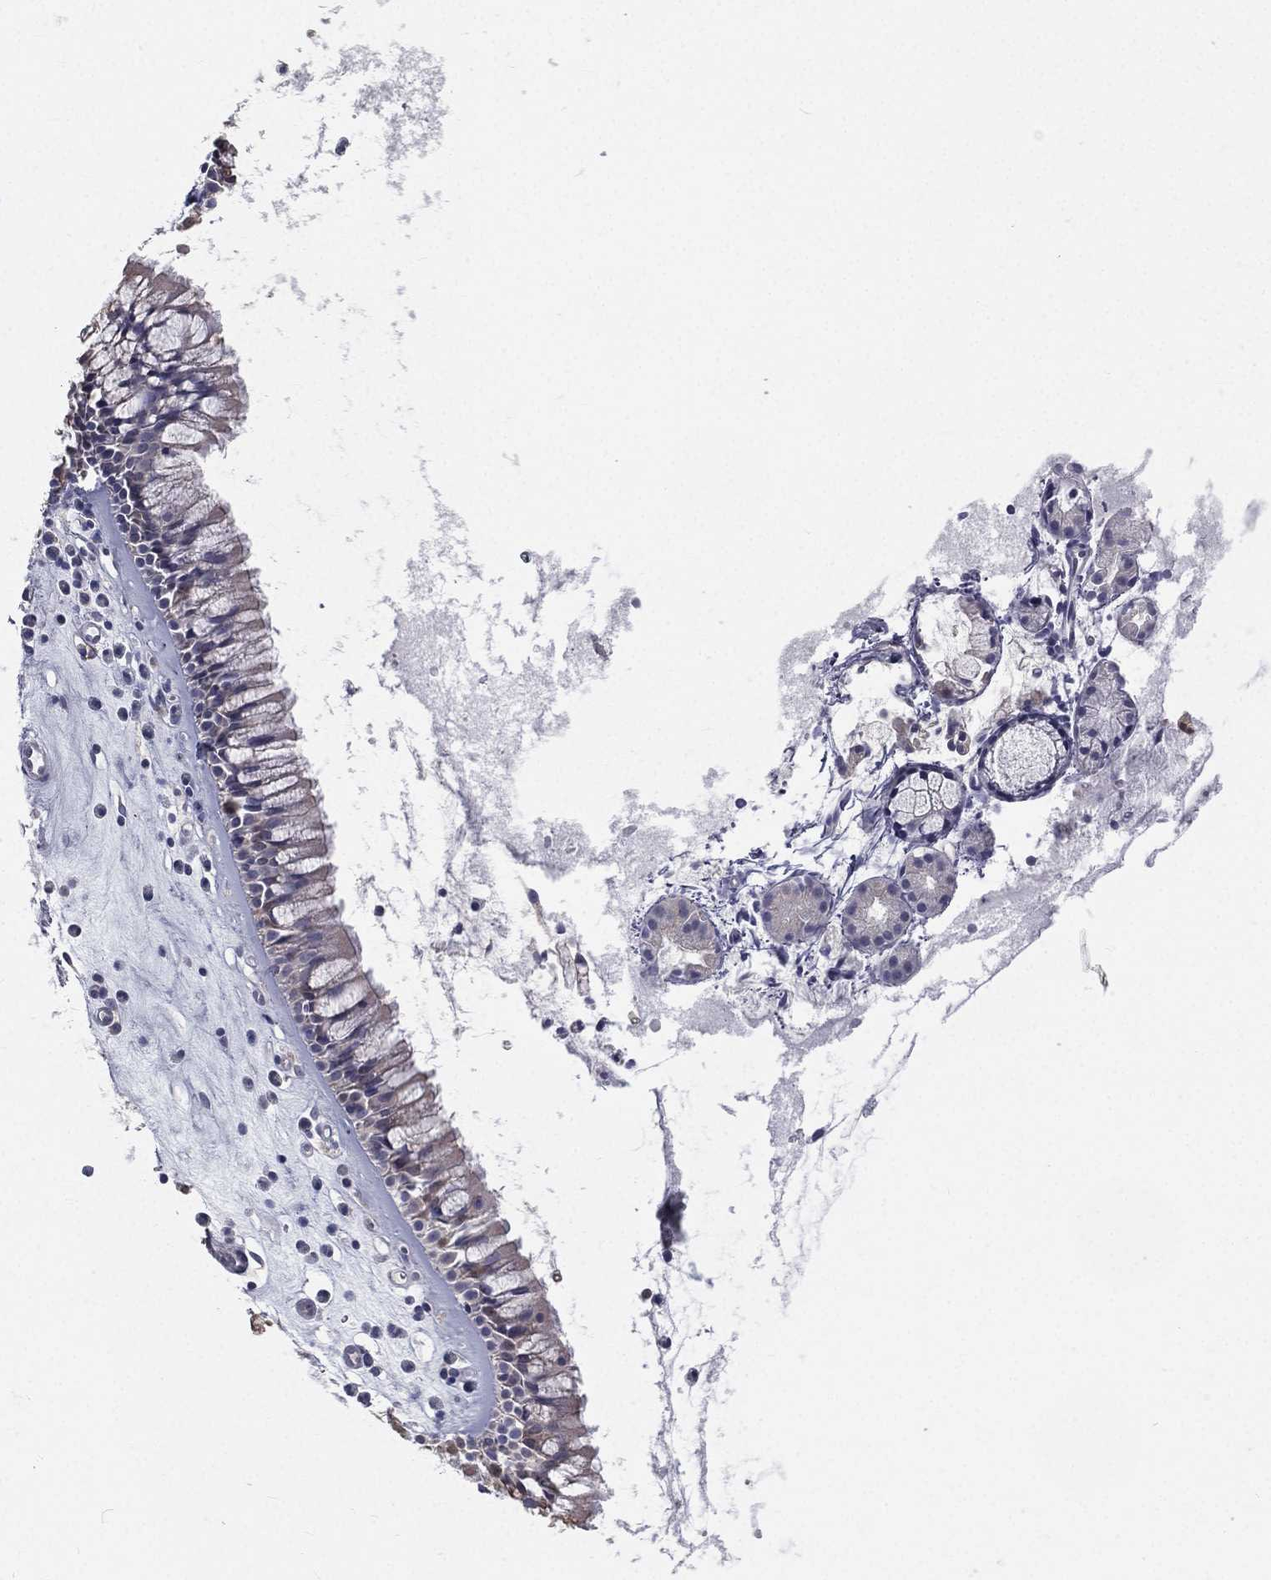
{"staining": {"intensity": "negative", "quantity": "none", "location": "none"}, "tissue": "nasopharynx", "cell_type": "Respiratory epithelial cells", "image_type": "normal", "snomed": [{"axis": "morphology", "description": "Normal tissue, NOS"}, {"axis": "topography", "description": "Nasopharynx"}], "caption": "Immunohistochemical staining of unremarkable human nasopharynx reveals no significant expression in respiratory epithelial cells.", "gene": "MUC13", "patient": {"sex": "male", "age": 57}}